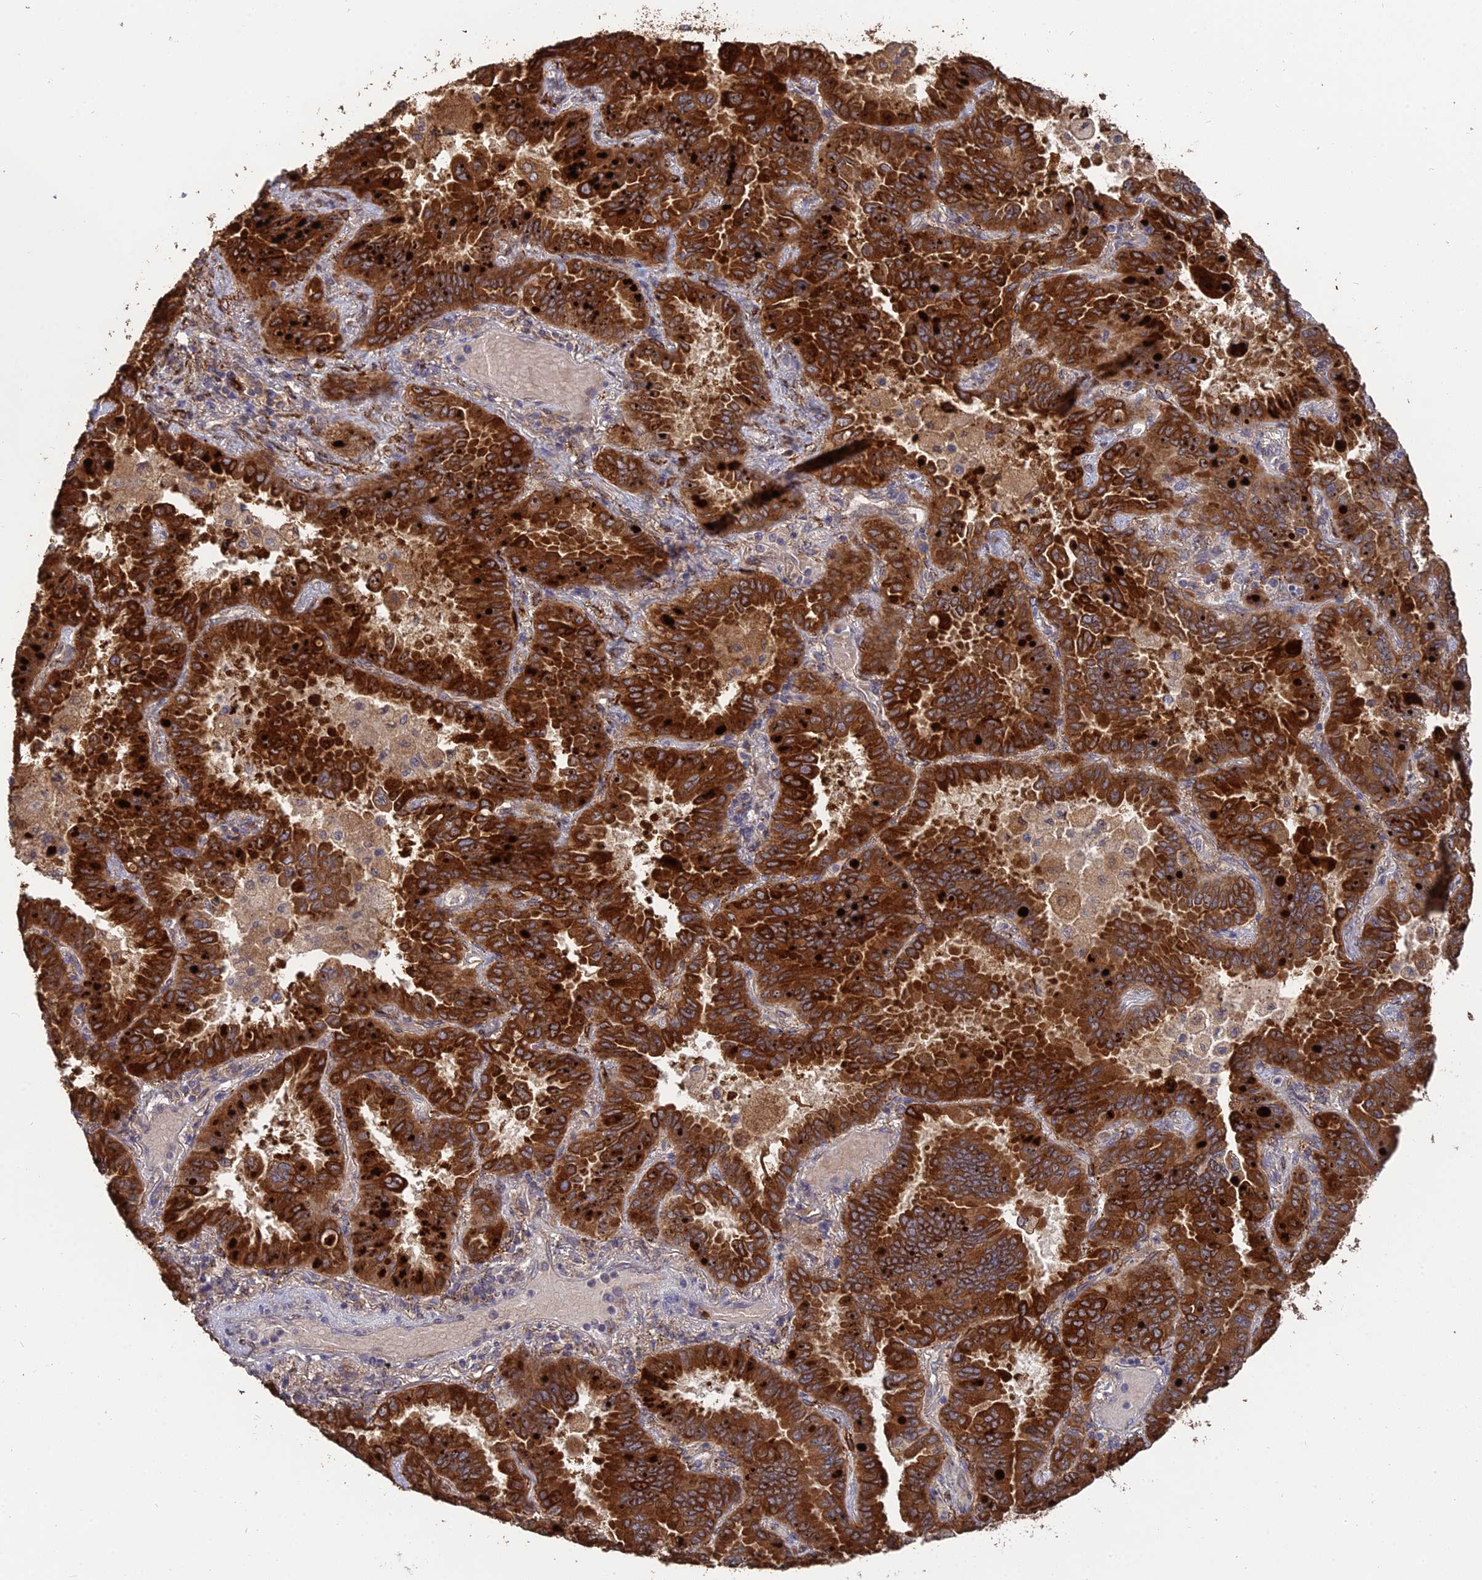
{"staining": {"intensity": "strong", "quantity": ">75%", "location": "cytoplasmic/membranous"}, "tissue": "lung cancer", "cell_type": "Tumor cells", "image_type": "cancer", "snomed": [{"axis": "morphology", "description": "Adenocarcinoma, NOS"}, {"axis": "topography", "description": "Lung"}], "caption": "Immunohistochemical staining of lung cancer reveals strong cytoplasmic/membranous protein expression in approximately >75% of tumor cells.", "gene": "PPIC", "patient": {"sex": "male", "age": 64}}